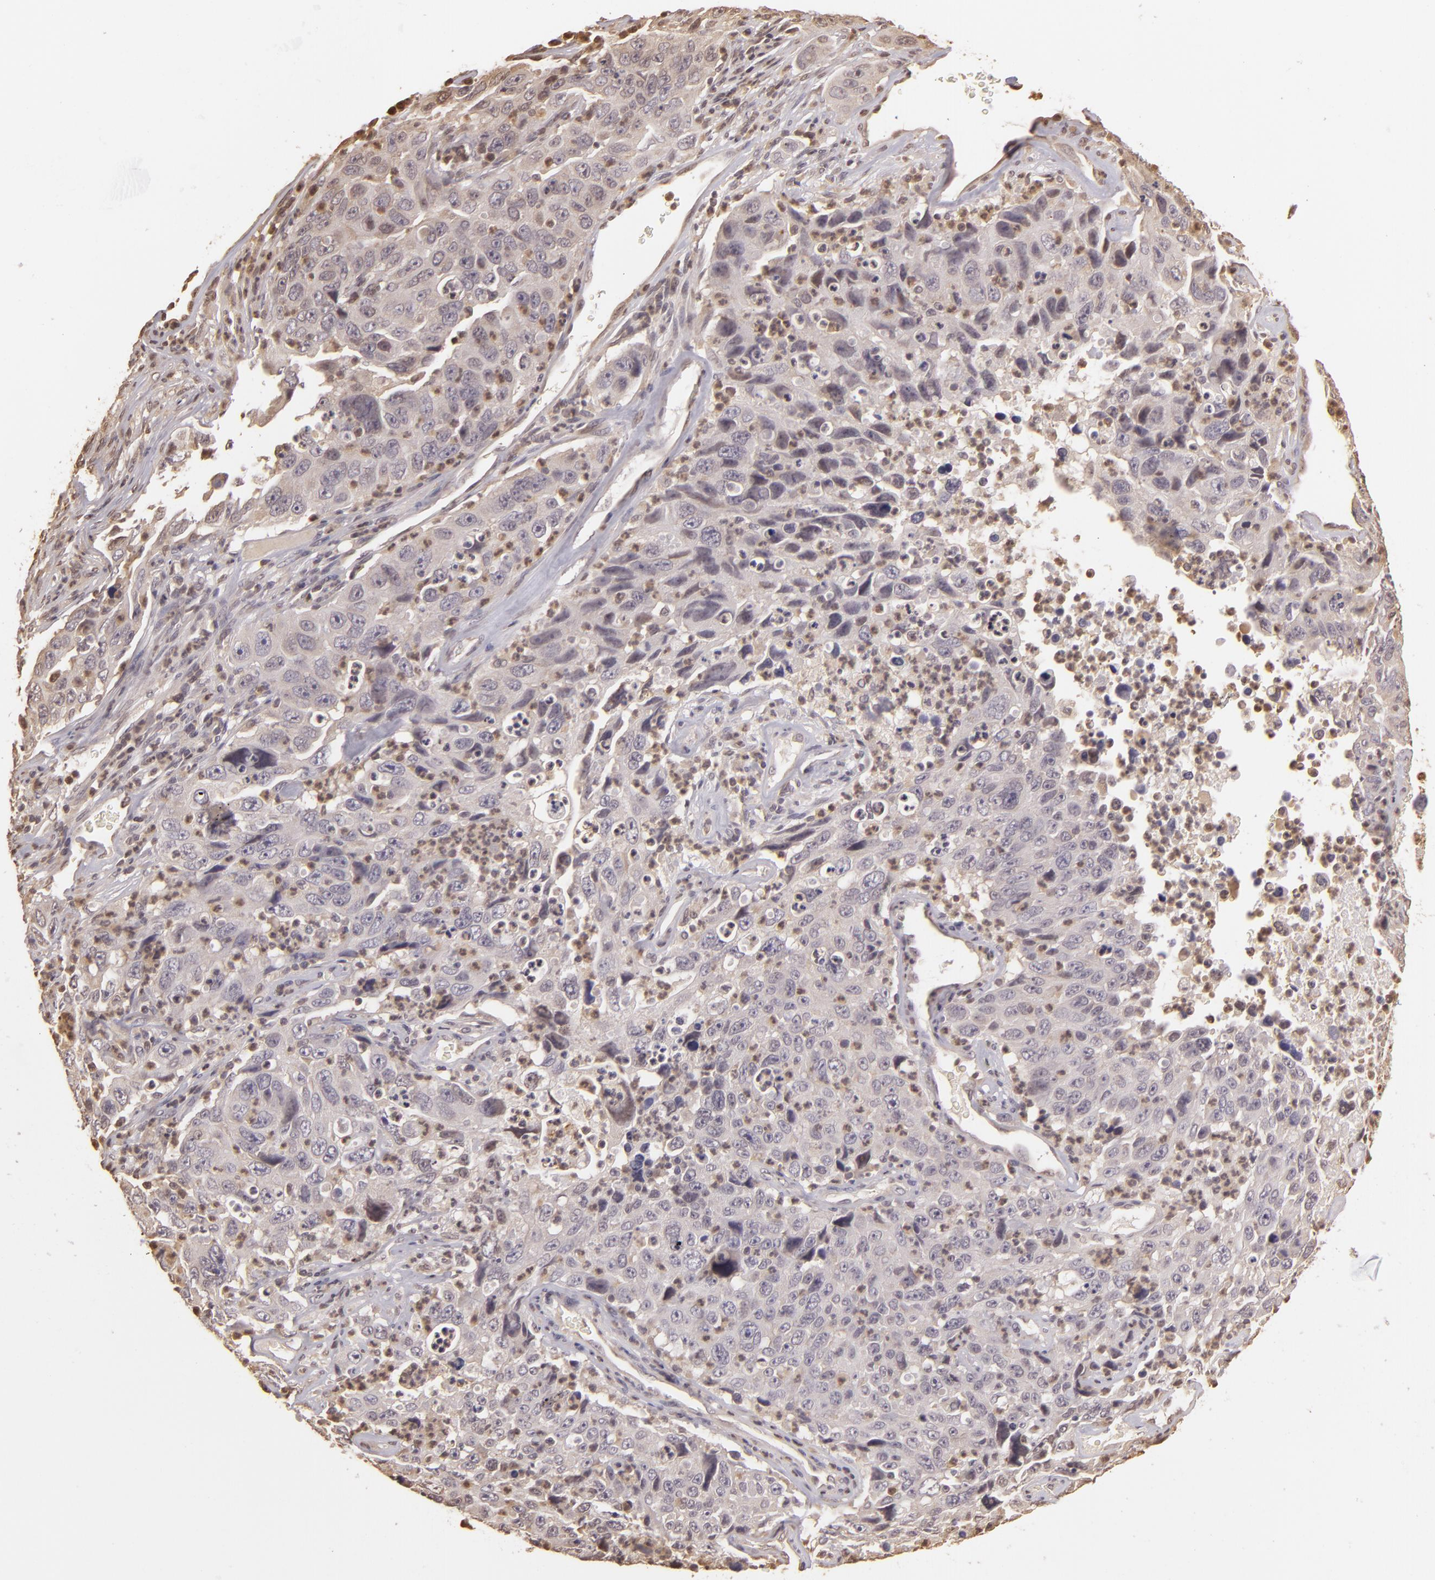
{"staining": {"intensity": "negative", "quantity": "none", "location": "none"}, "tissue": "lung cancer", "cell_type": "Tumor cells", "image_type": "cancer", "snomed": [{"axis": "morphology", "description": "Squamous cell carcinoma, NOS"}, {"axis": "topography", "description": "Lung"}], "caption": "Human lung cancer (squamous cell carcinoma) stained for a protein using IHC reveals no expression in tumor cells.", "gene": "ARPC2", "patient": {"sex": "male", "age": 64}}